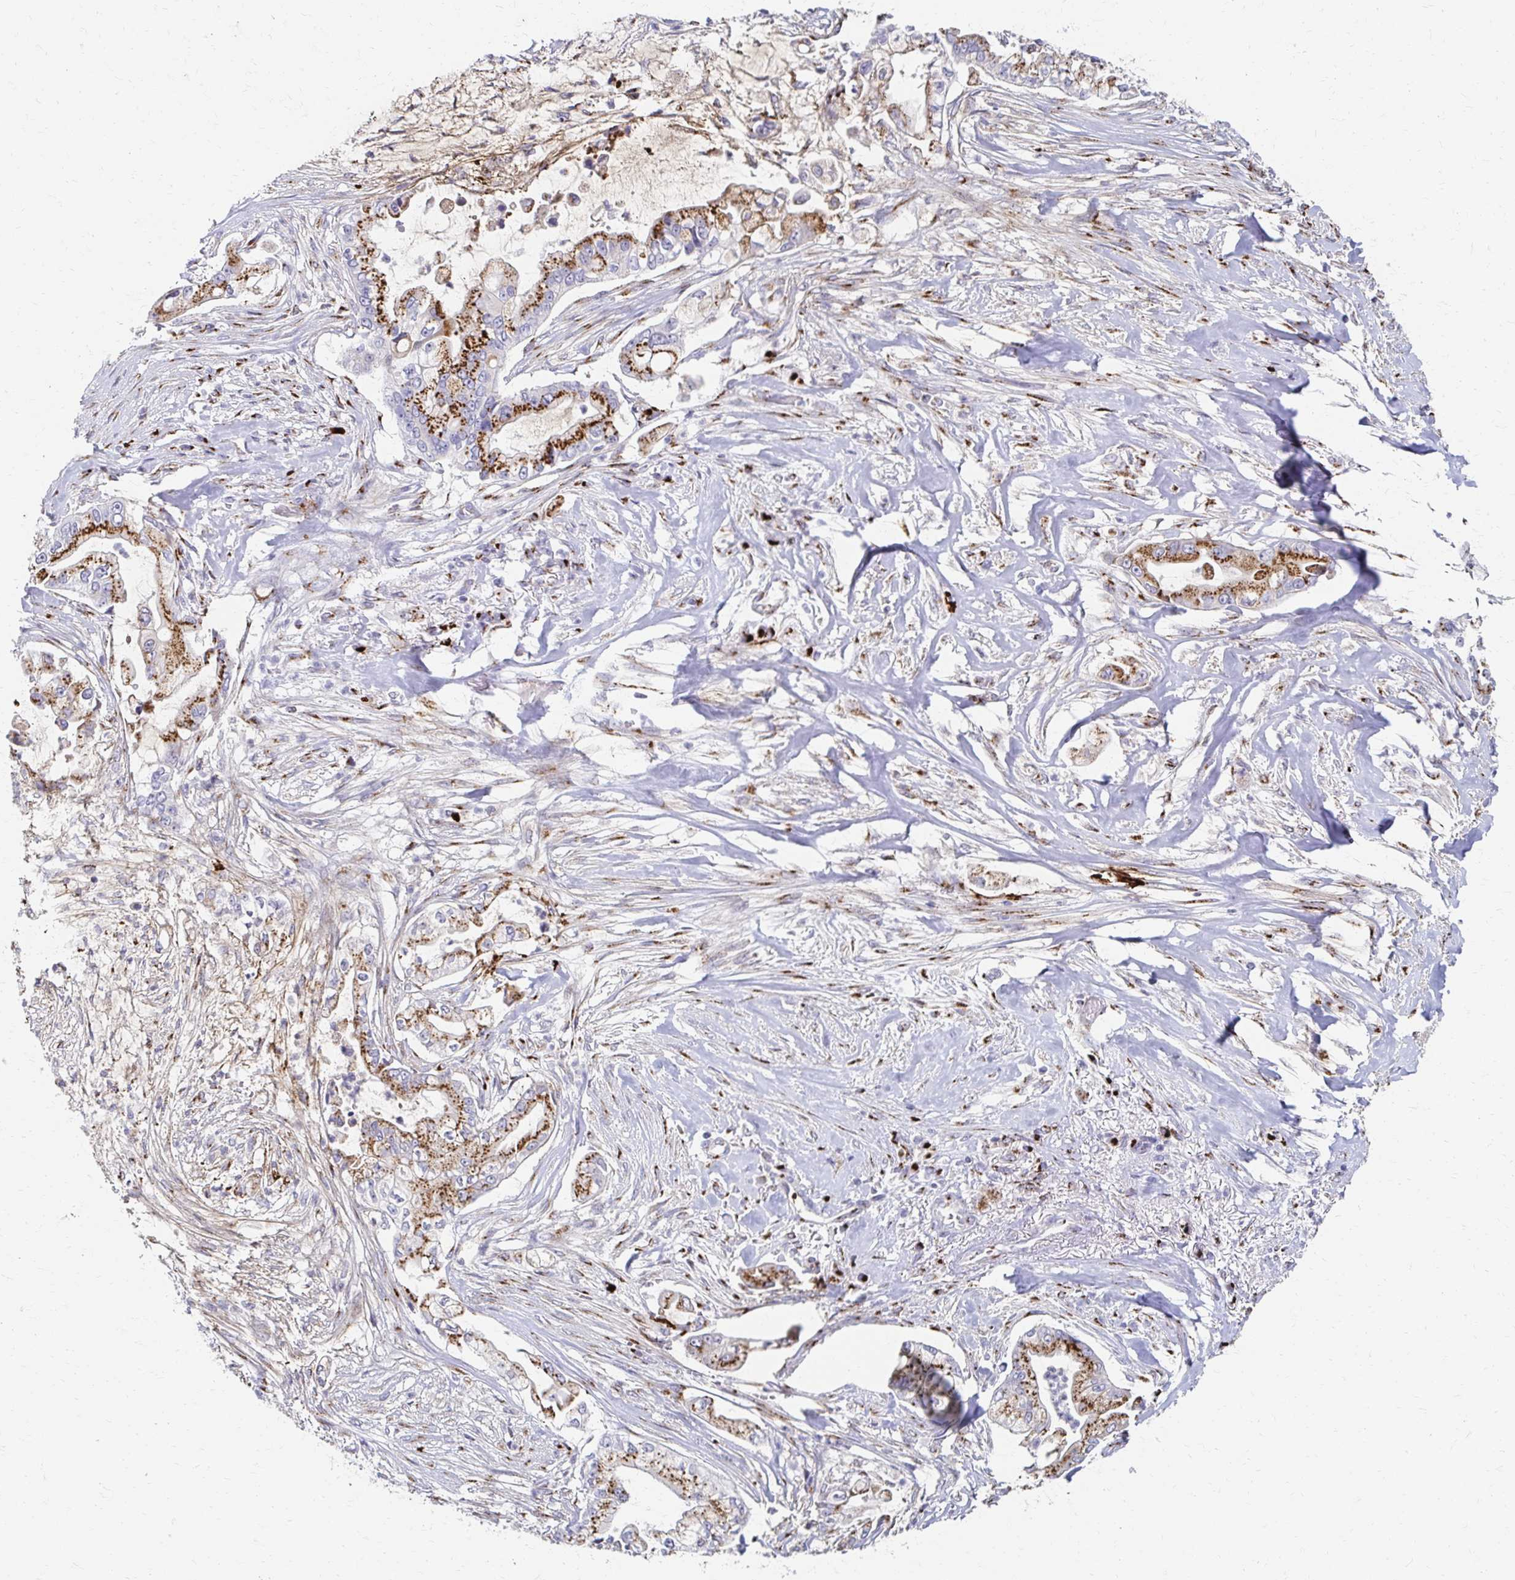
{"staining": {"intensity": "strong", "quantity": ">75%", "location": "cytoplasmic/membranous"}, "tissue": "pancreatic cancer", "cell_type": "Tumor cells", "image_type": "cancer", "snomed": [{"axis": "morphology", "description": "Adenocarcinoma, NOS"}, {"axis": "topography", "description": "Pancreas"}], "caption": "Tumor cells show high levels of strong cytoplasmic/membranous positivity in about >75% of cells in human adenocarcinoma (pancreatic).", "gene": "TM9SF1", "patient": {"sex": "female", "age": 69}}